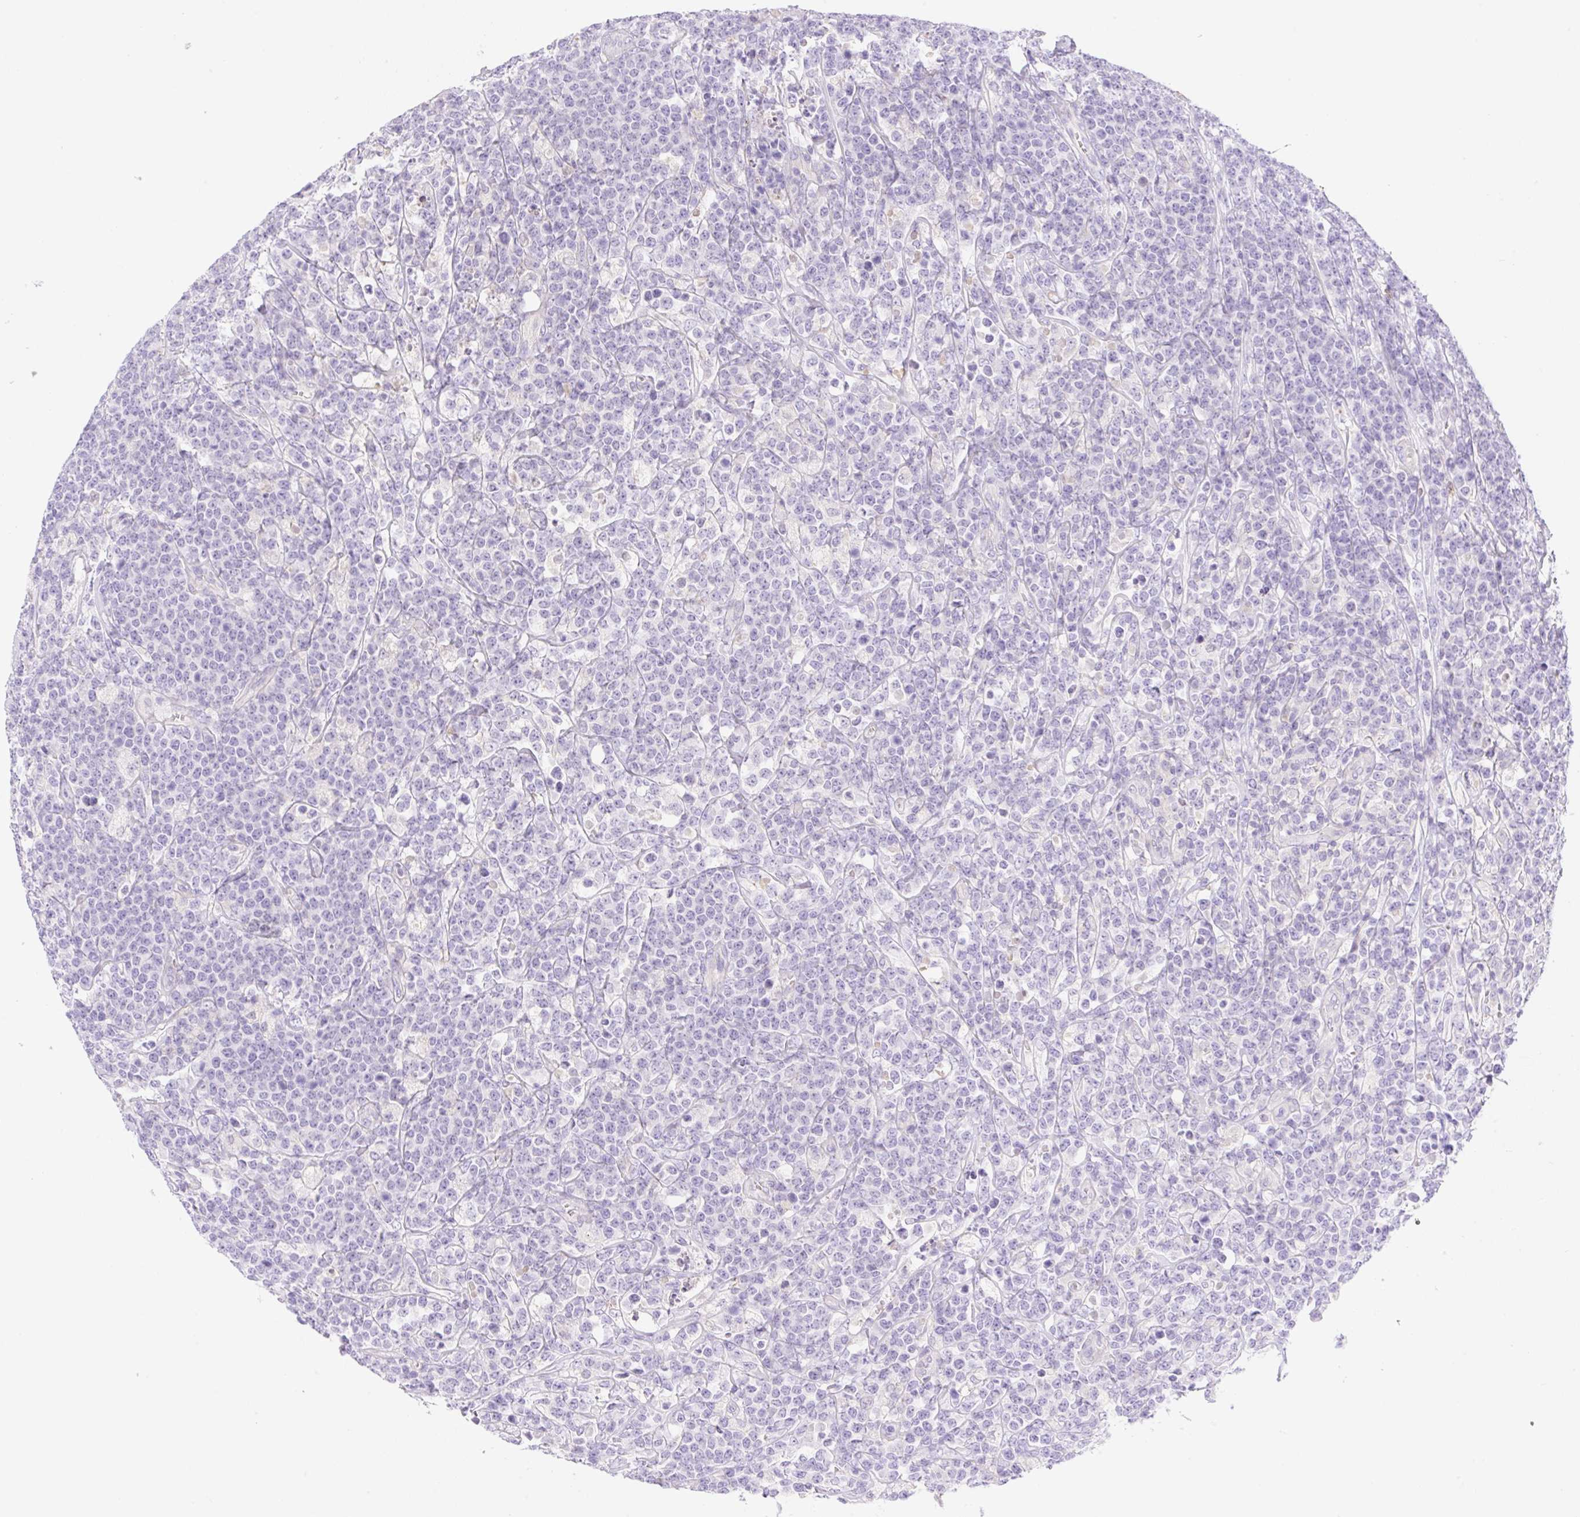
{"staining": {"intensity": "negative", "quantity": "none", "location": "none"}, "tissue": "lymphoma", "cell_type": "Tumor cells", "image_type": "cancer", "snomed": [{"axis": "morphology", "description": "Malignant lymphoma, non-Hodgkin's type, High grade"}, {"axis": "topography", "description": "Small intestine"}], "caption": "IHC of human malignant lymphoma, non-Hodgkin's type (high-grade) displays no expression in tumor cells.", "gene": "DENND5A", "patient": {"sex": "male", "age": 8}}